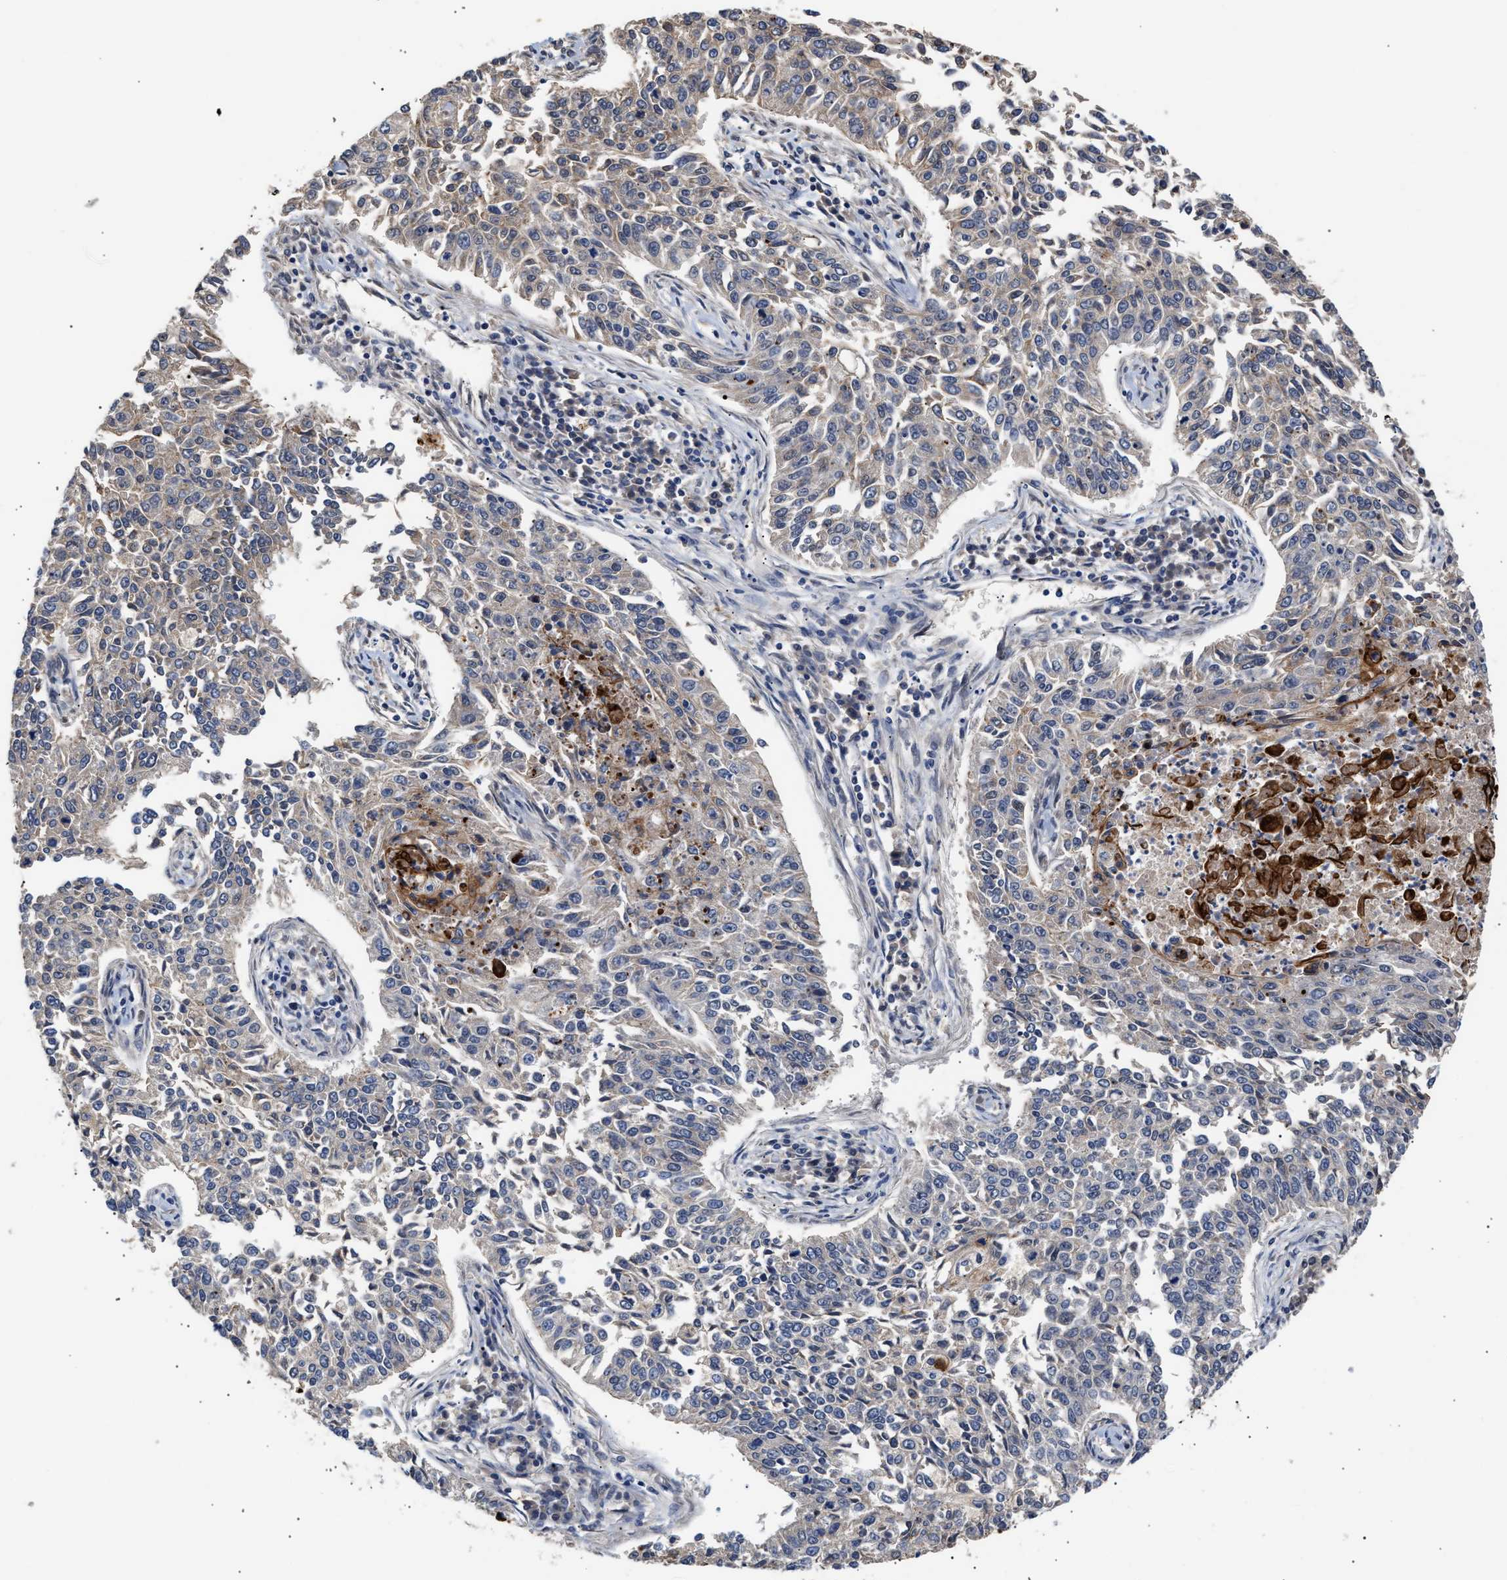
{"staining": {"intensity": "weak", "quantity": "<25%", "location": "cytoplasmic/membranous"}, "tissue": "lung cancer", "cell_type": "Tumor cells", "image_type": "cancer", "snomed": [{"axis": "morphology", "description": "Normal tissue, NOS"}, {"axis": "morphology", "description": "Squamous cell carcinoma, NOS"}, {"axis": "topography", "description": "Cartilage tissue"}, {"axis": "topography", "description": "Bronchus"}, {"axis": "topography", "description": "Lung"}], "caption": "This is a photomicrograph of immunohistochemistry staining of squamous cell carcinoma (lung), which shows no staining in tumor cells.", "gene": "CCDC146", "patient": {"sex": "female", "age": 49}}